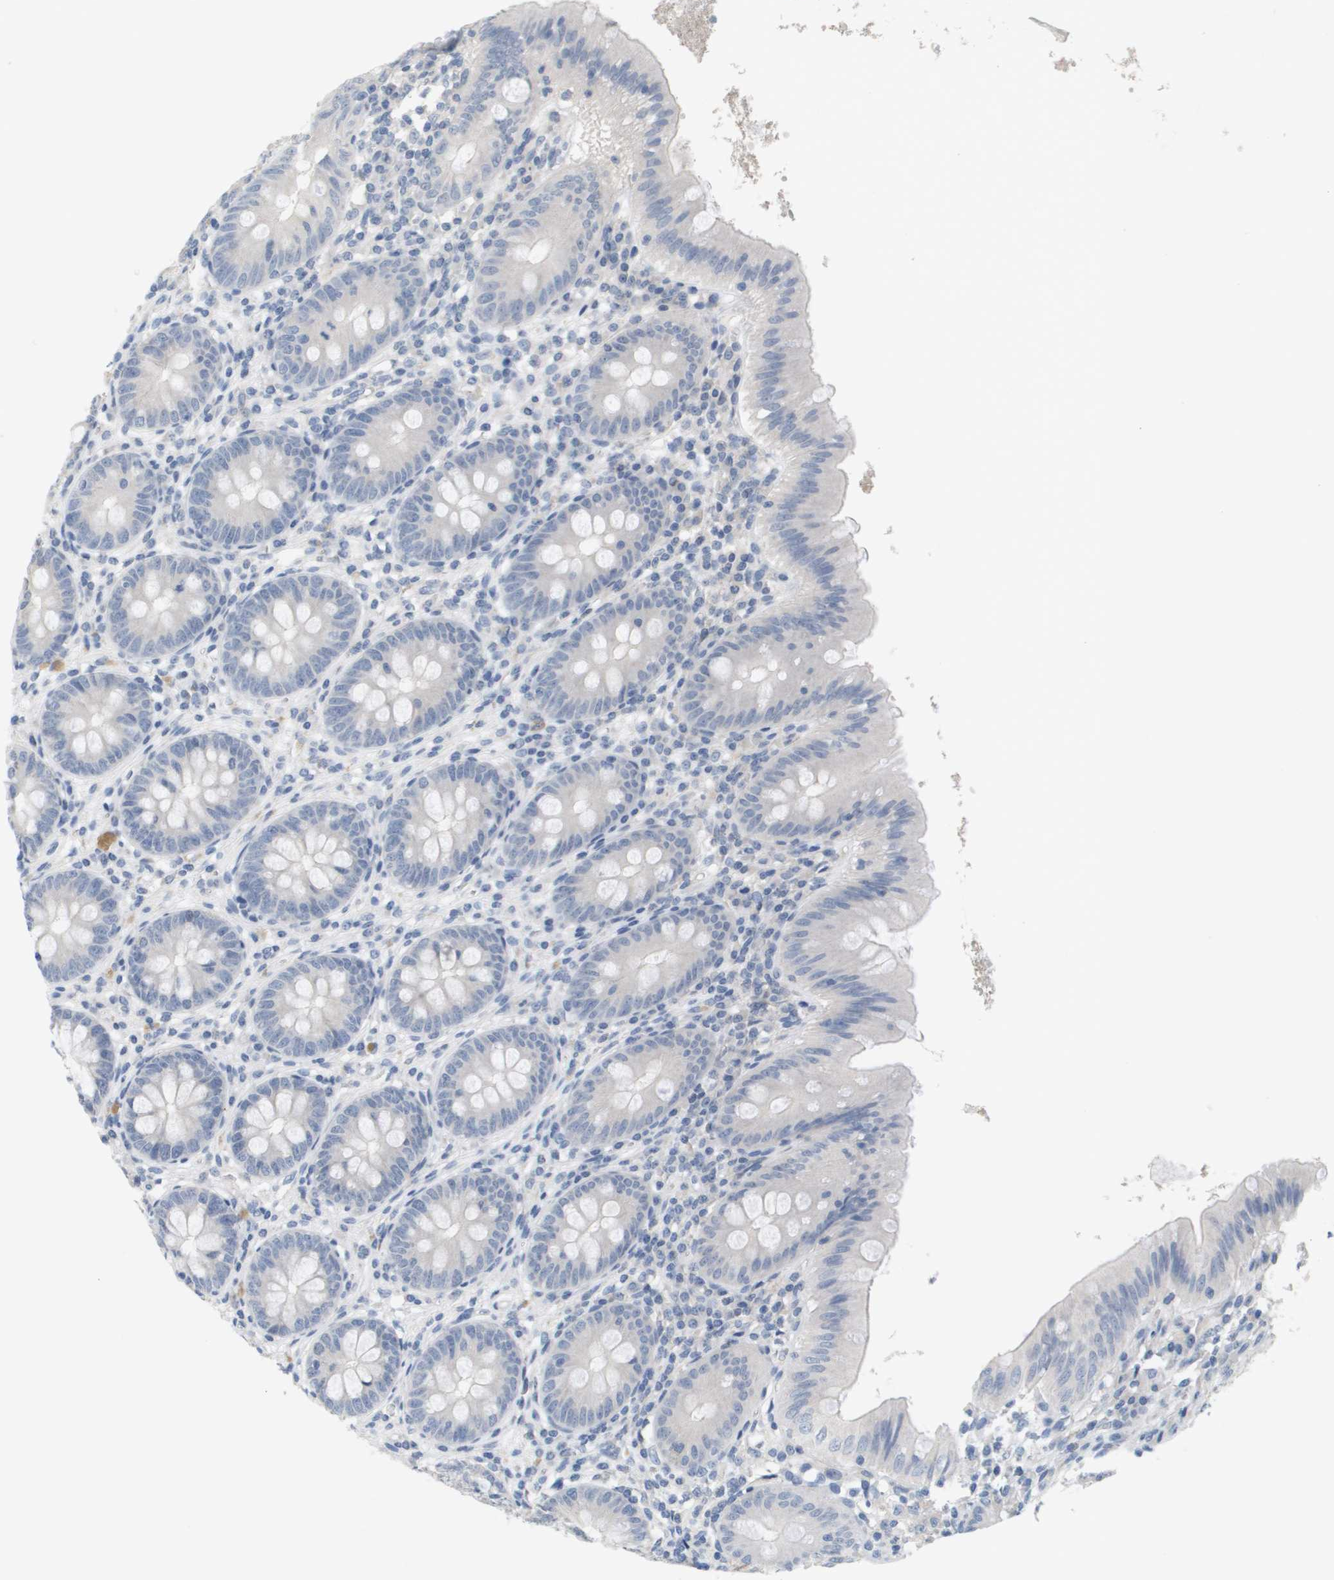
{"staining": {"intensity": "negative", "quantity": "none", "location": "none"}, "tissue": "appendix", "cell_type": "Glandular cells", "image_type": "normal", "snomed": [{"axis": "morphology", "description": "Normal tissue, NOS"}, {"axis": "topography", "description": "Appendix"}], "caption": "Immunohistochemistry micrograph of normal appendix: appendix stained with DAB demonstrates no significant protein expression in glandular cells.", "gene": "ANGPT2", "patient": {"sex": "male", "age": 56}}